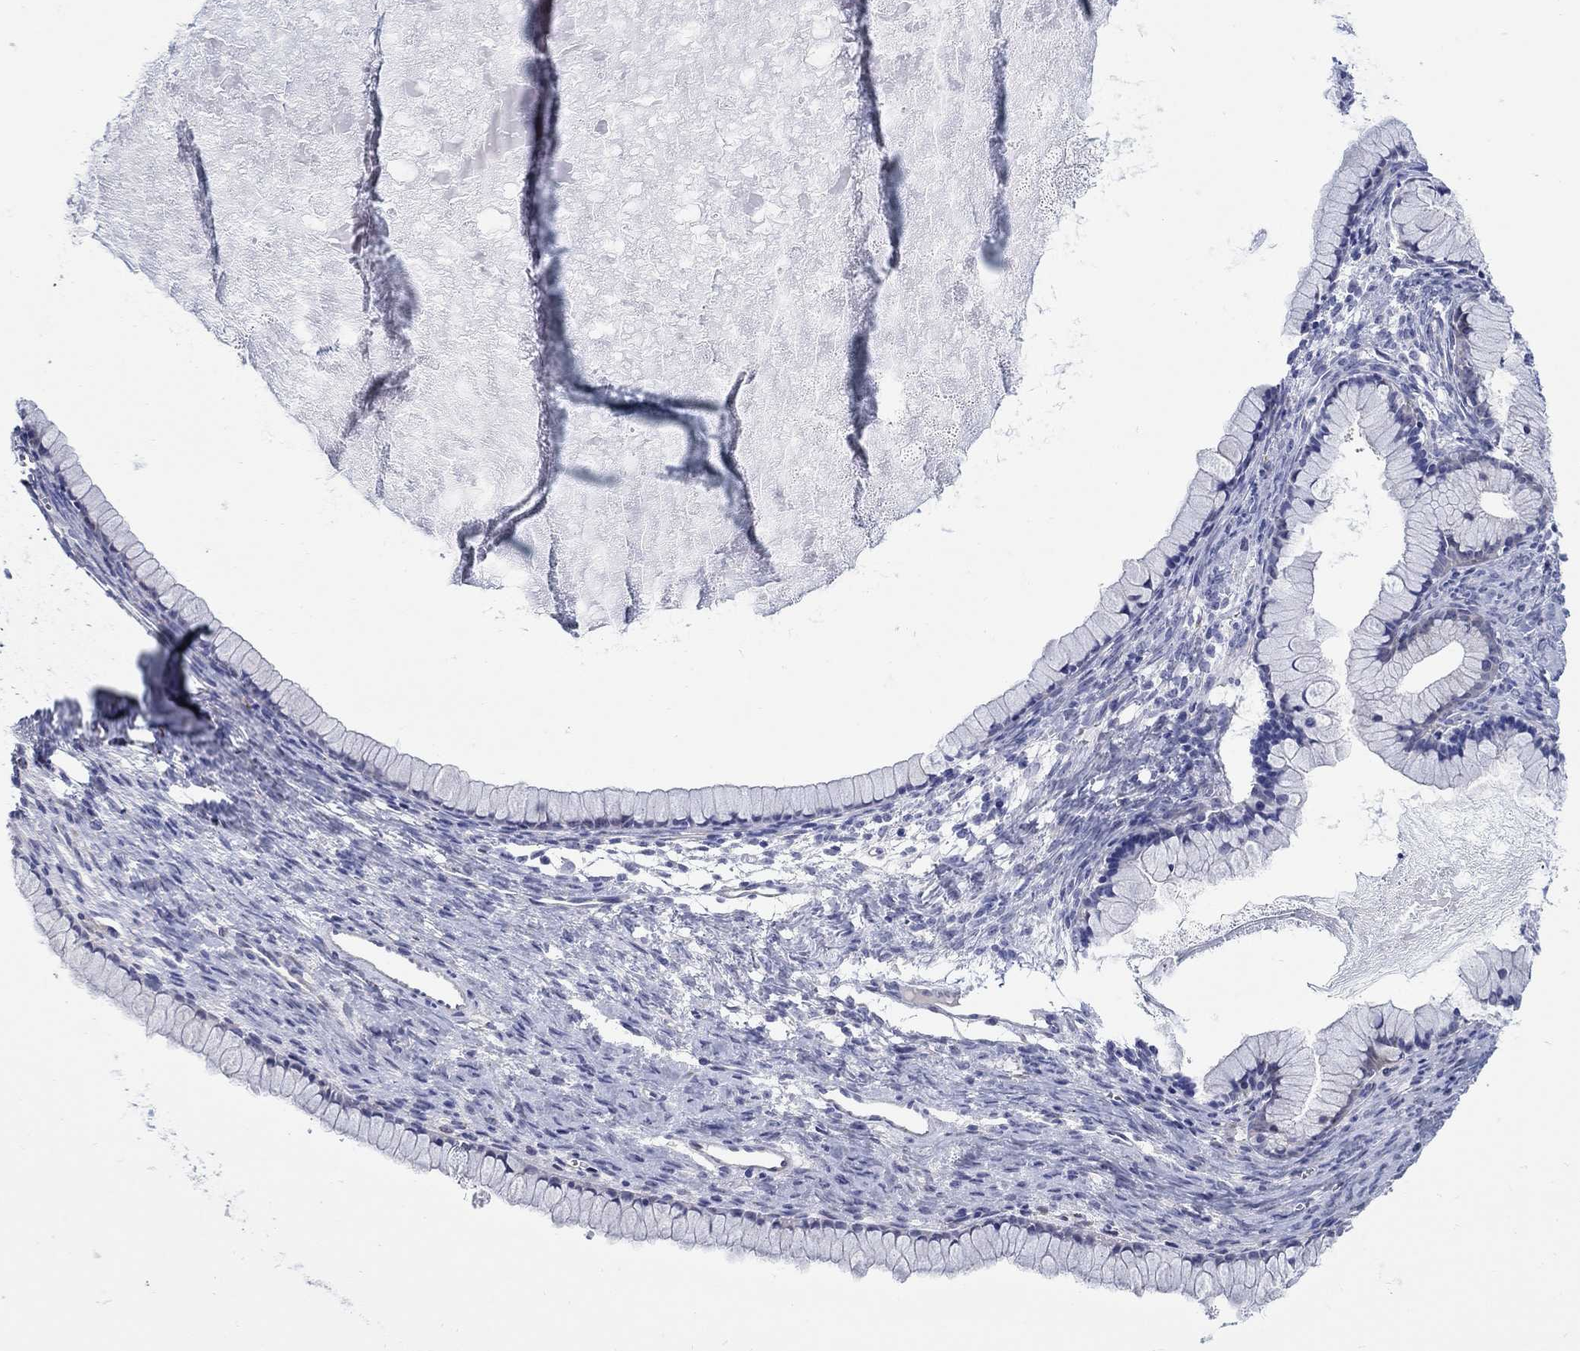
{"staining": {"intensity": "negative", "quantity": "none", "location": "none"}, "tissue": "ovarian cancer", "cell_type": "Tumor cells", "image_type": "cancer", "snomed": [{"axis": "morphology", "description": "Cystadenocarcinoma, mucinous, NOS"}, {"axis": "topography", "description": "Ovary"}], "caption": "High magnification brightfield microscopy of ovarian mucinous cystadenocarcinoma stained with DAB (3,3'-diaminobenzidine) (brown) and counterstained with hematoxylin (blue): tumor cells show no significant expression.", "gene": "REEP2", "patient": {"sex": "female", "age": 41}}